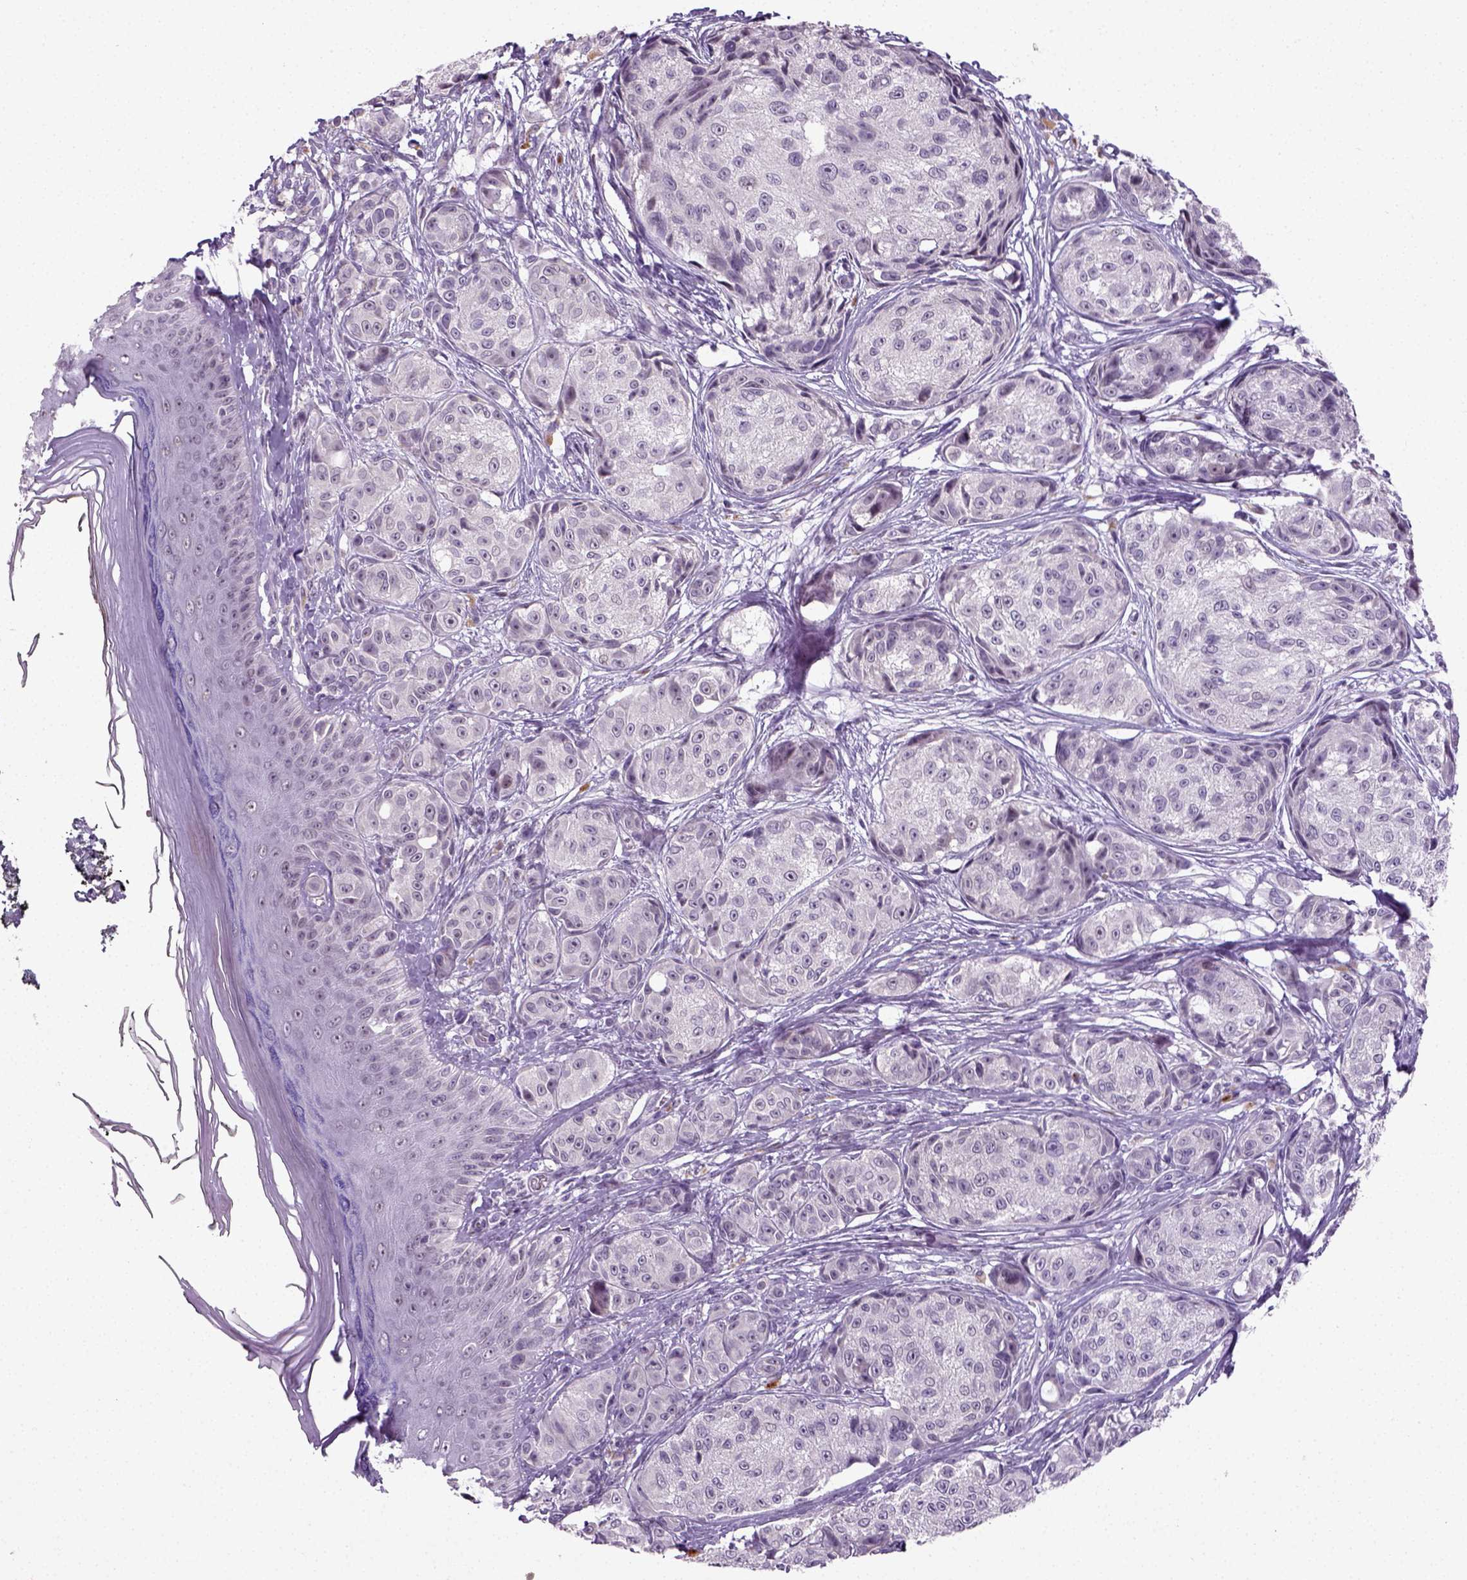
{"staining": {"intensity": "negative", "quantity": "none", "location": "none"}, "tissue": "melanoma", "cell_type": "Tumor cells", "image_type": "cancer", "snomed": [{"axis": "morphology", "description": "Malignant melanoma, NOS"}, {"axis": "topography", "description": "Skin"}], "caption": "High magnification brightfield microscopy of malignant melanoma stained with DAB (brown) and counterstained with hematoxylin (blue): tumor cells show no significant staining.", "gene": "SYNGAP1", "patient": {"sex": "male", "age": 61}}